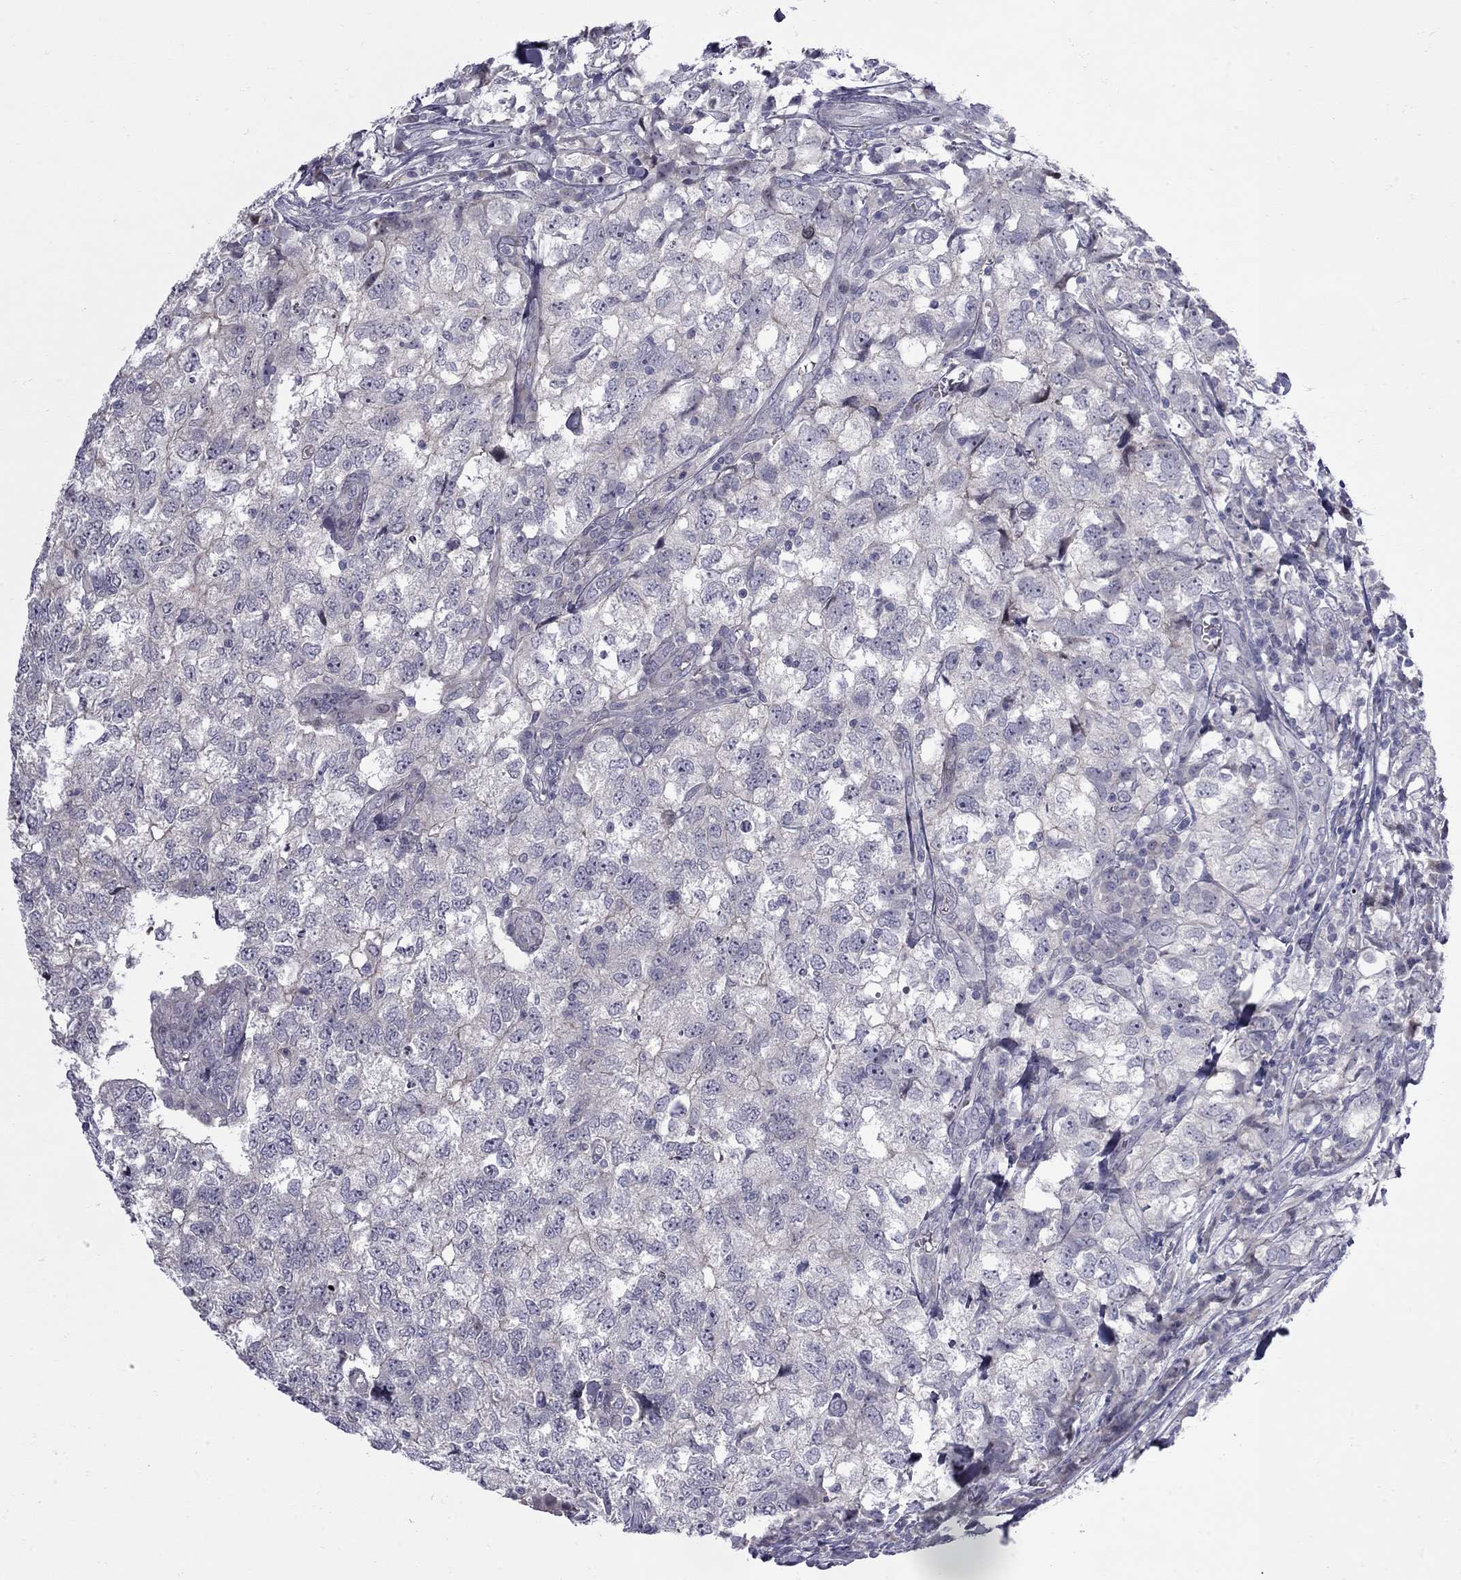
{"staining": {"intensity": "negative", "quantity": "none", "location": "none"}, "tissue": "breast cancer", "cell_type": "Tumor cells", "image_type": "cancer", "snomed": [{"axis": "morphology", "description": "Duct carcinoma"}, {"axis": "topography", "description": "Breast"}], "caption": "Breast cancer (infiltrating ductal carcinoma) was stained to show a protein in brown. There is no significant staining in tumor cells.", "gene": "NRARP", "patient": {"sex": "female", "age": 30}}